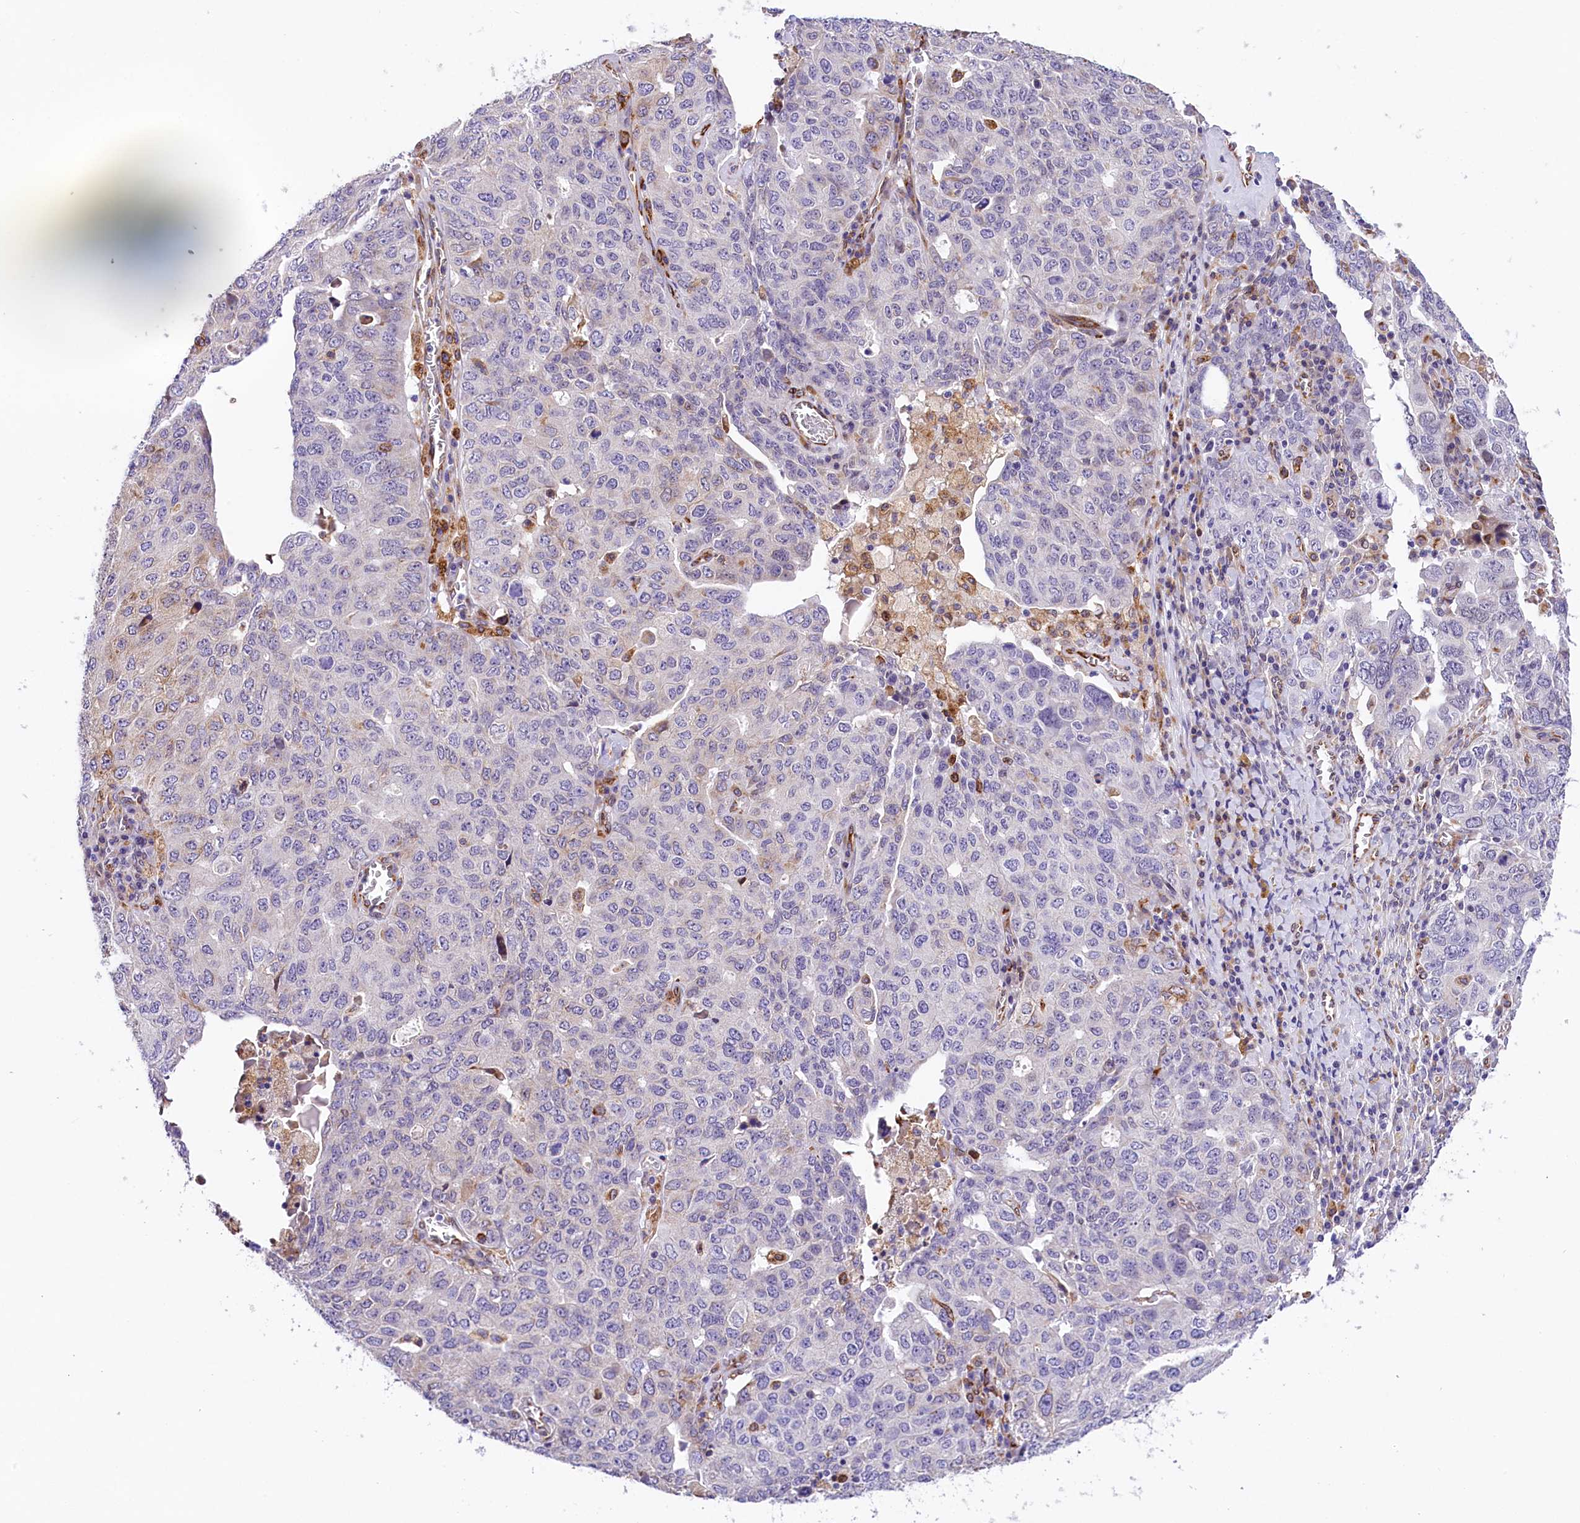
{"staining": {"intensity": "negative", "quantity": "none", "location": "none"}, "tissue": "ovarian cancer", "cell_type": "Tumor cells", "image_type": "cancer", "snomed": [{"axis": "morphology", "description": "Carcinoma, endometroid"}, {"axis": "topography", "description": "Ovary"}], "caption": "Protein analysis of ovarian cancer demonstrates no significant positivity in tumor cells. (DAB immunohistochemistry (IHC) visualized using brightfield microscopy, high magnification).", "gene": "ITGA1", "patient": {"sex": "female", "age": 62}}